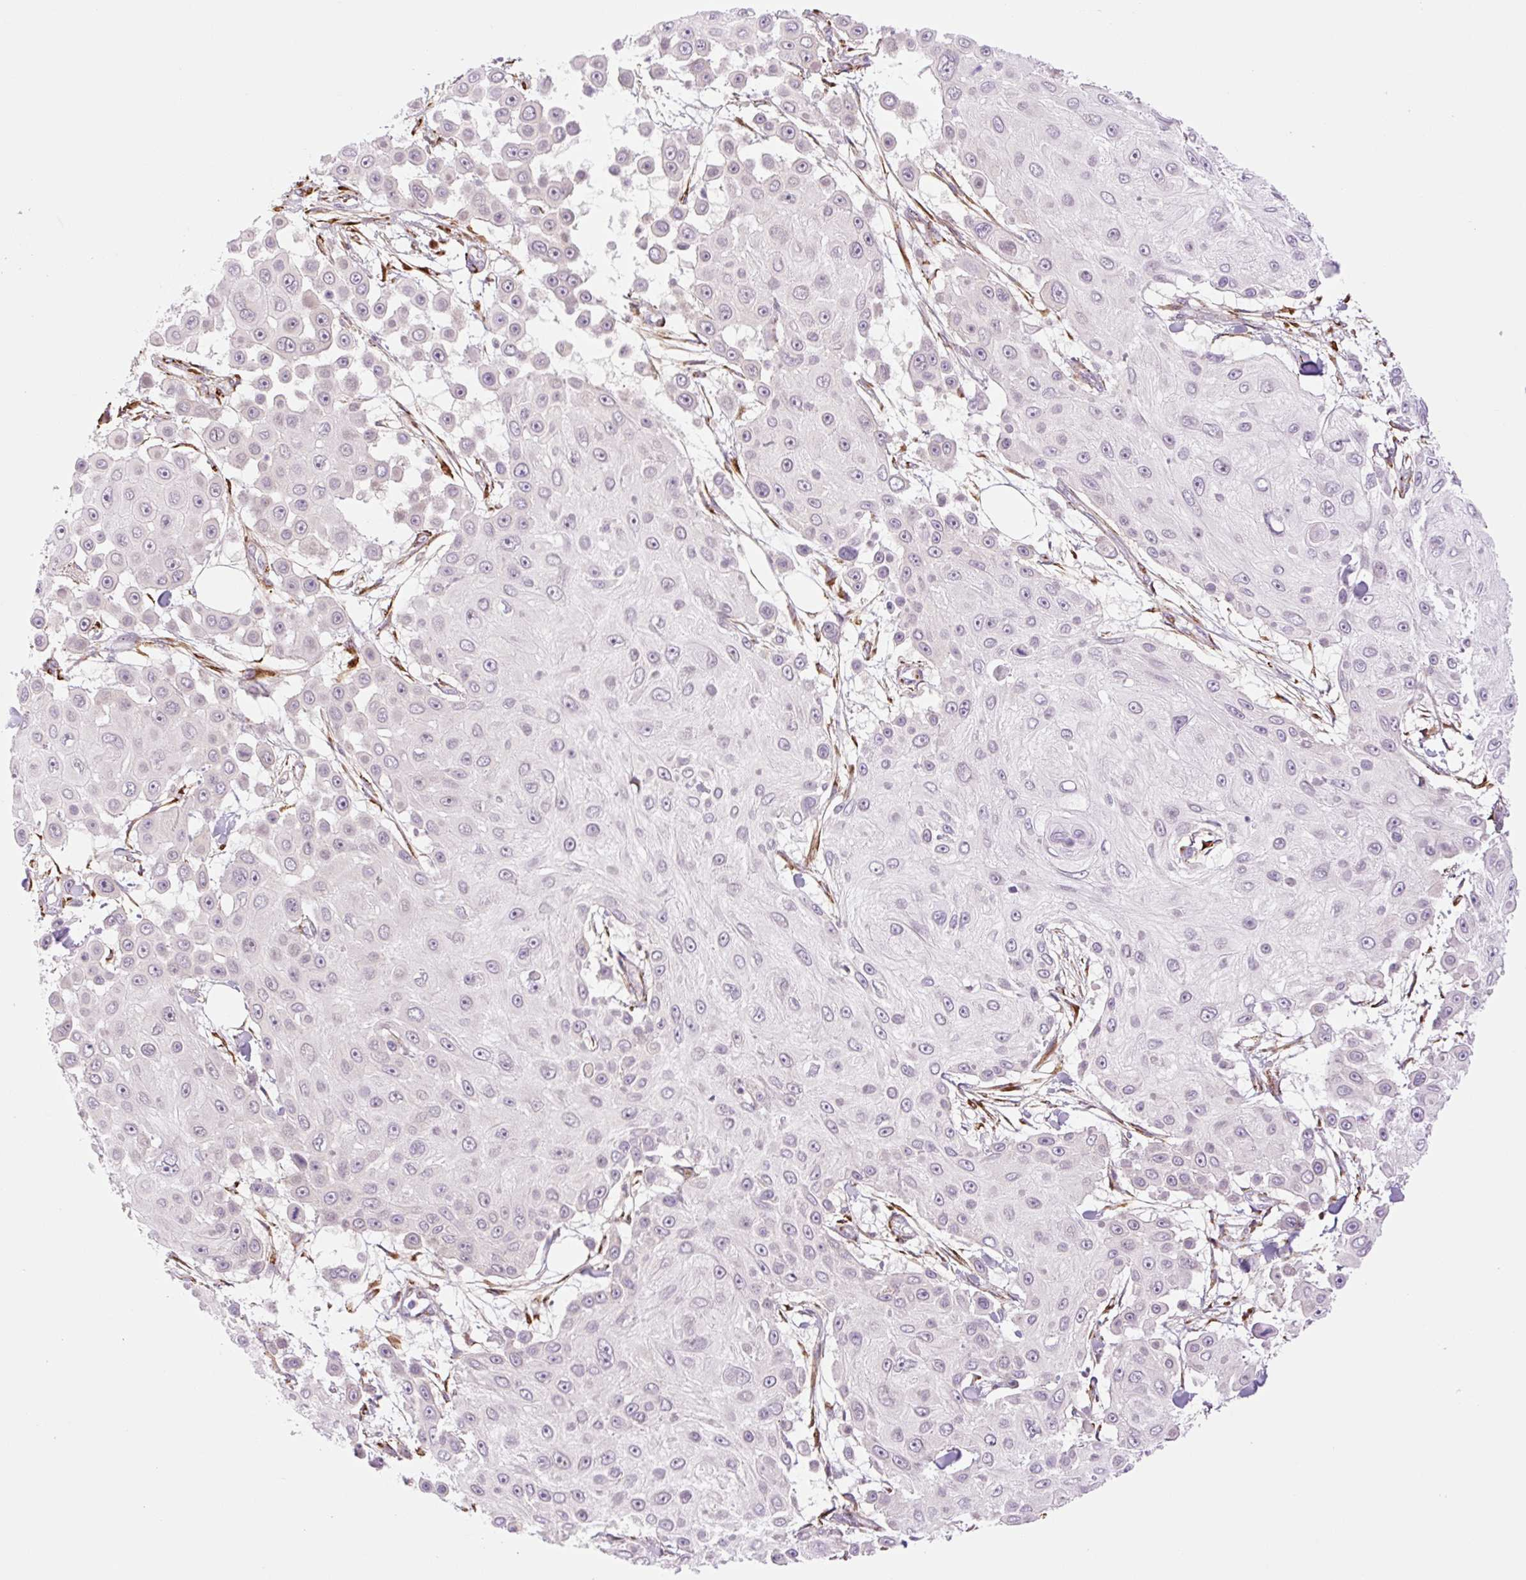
{"staining": {"intensity": "negative", "quantity": "none", "location": "none"}, "tissue": "skin cancer", "cell_type": "Tumor cells", "image_type": "cancer", "snomed": [{"axis": "morphology", "description": "Squamous cell carcinoma, NOS"}, {"axis": "topography", "description": "Skin"}], "caption": "High magnification brightfield microscopy of skin squamous cell carcinoma stained with DAB (brown) and counterstained with hematoxylin (blue): tumor cells show no significant positivity. (DAB (3,3'-diaminobenzidine) immunohistochemistry visualized using brightfield microscopy, high magnification).", "gene": "COL5A1", "patient": {"sex": "male", "age": 67}}